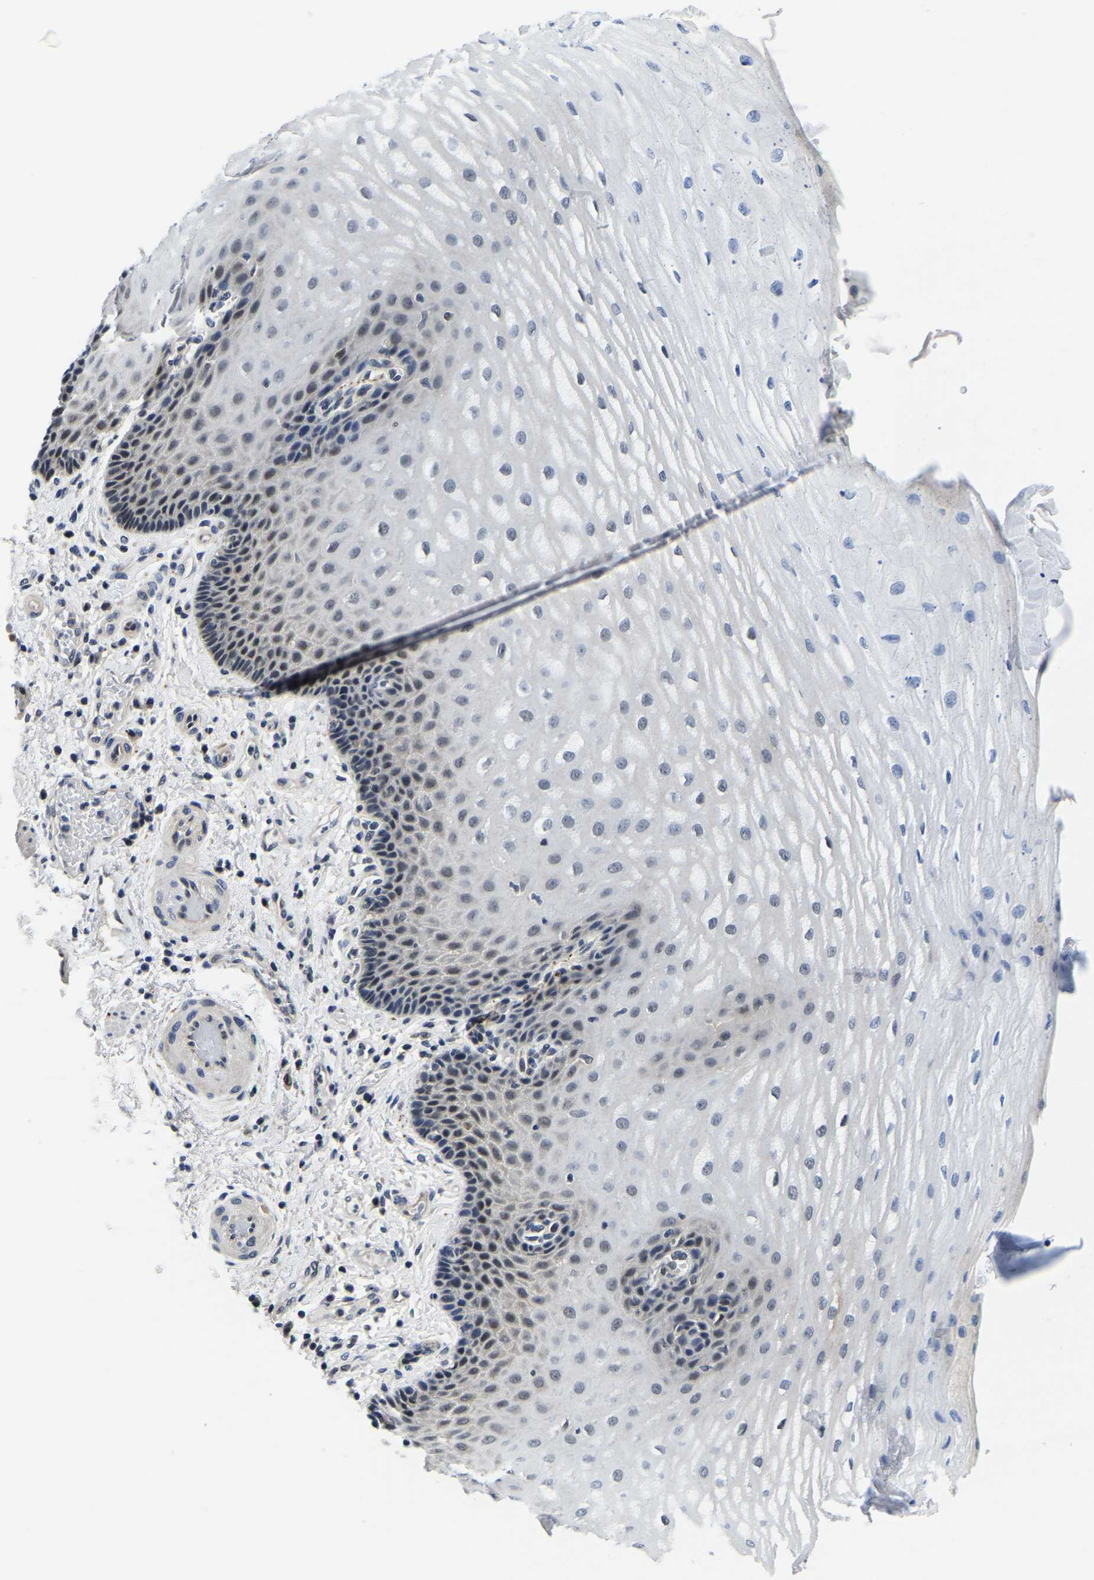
{"staining": {"intensity": "weak", "quantity": "<25%", "location": "cytoplasmic/membranous"}, "tissue": "esophagus", "cell_type": "Squamous epithelial cells", "image_type": "normal", "snomed": [{"axis": "morphology", "description": "Normal tissue, NOS"}, {"axis": "topography", "description": "Esophagus"}], "caption": "Immunohistochemistry (IHC) photomicrograph of benign human esophagus stained for a protein (brown), which demonstrates no expression in squamous epithelial cells.", "gene": "POLDIP3", "patient": {"sex": "male", "age": 54}}